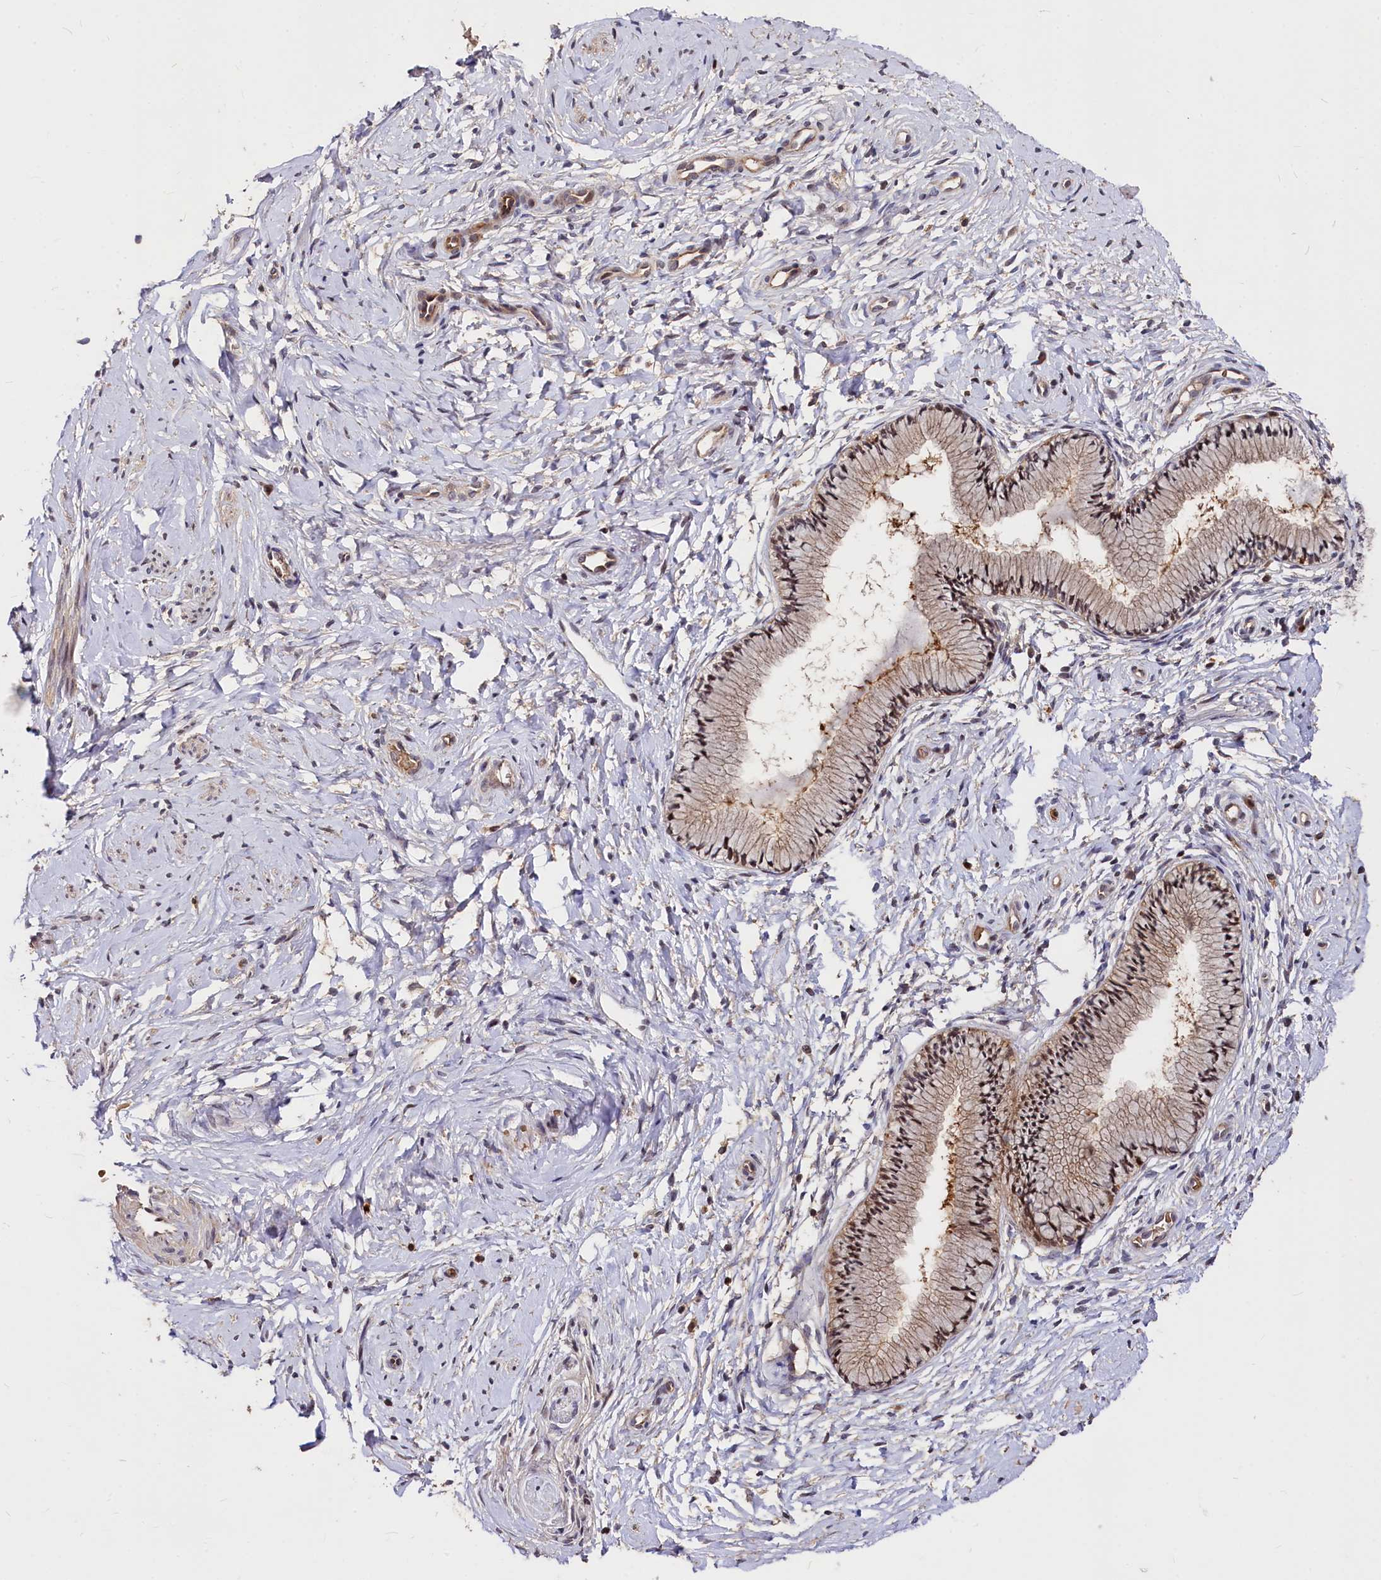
{"staining": {"intensity": "moderate", "quantity": ">75%", "location": "cytoplasmic/membranous"}, "tissue": "cervix", "cell_type": "Glandular cells", "image_type": "normal", "snomed": [{"axis": "morphology", "description": "Normal tissue, NOS"}, {"axis": "topography", "description": "Cervix"}], "caption": "Immunohistochemical staining of unremarkable cervix exhibits >75% levels of moderate cytoplasmic/membranous protein expression in about >75% of glandular cells.", "gene": "ATG101", "patient": {"sex": "female", "age": 33}}